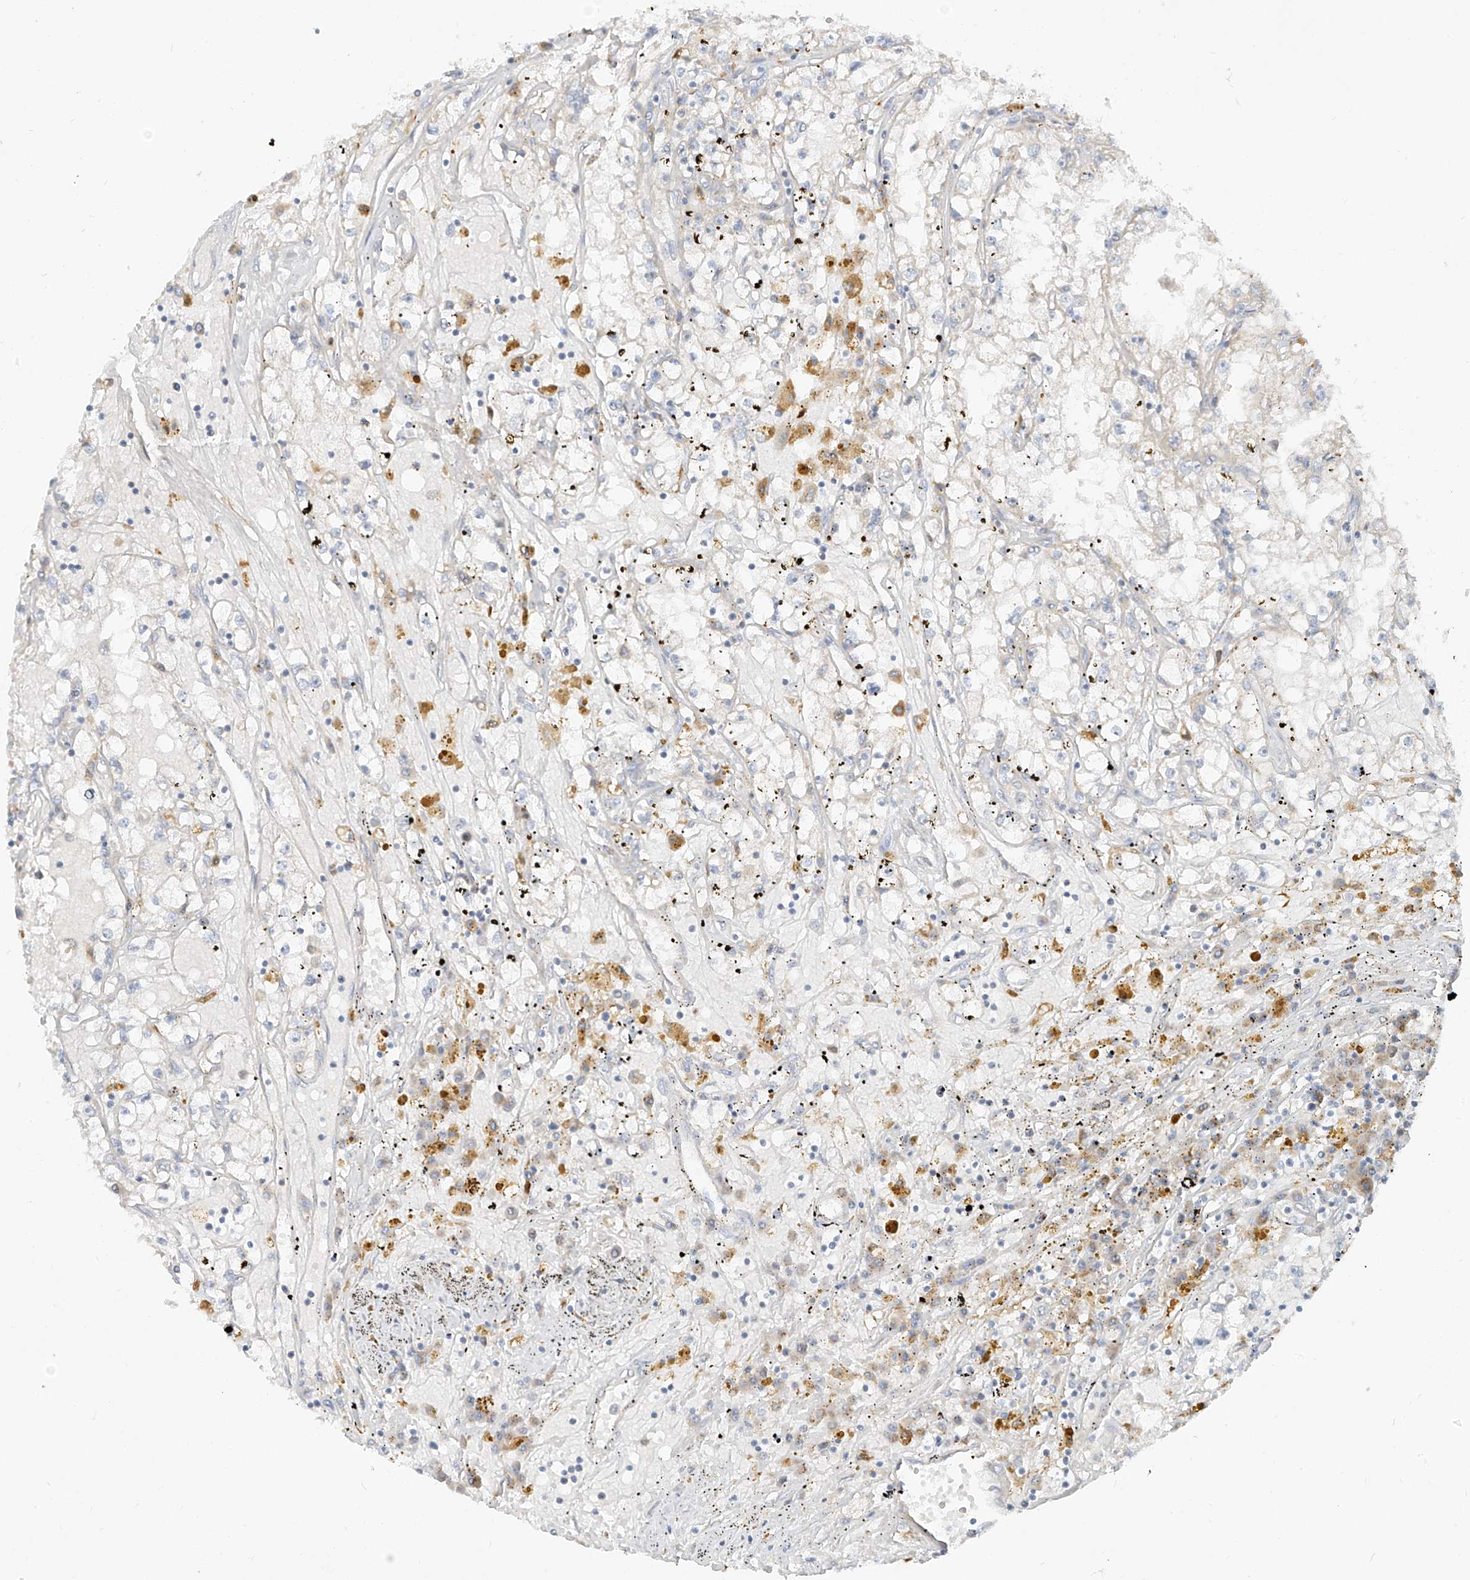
{"staining": {"intensity": "negative", "quantity": "none", "location": "none"}, "tissue": "renal cancer", "cell_type": "Tumor cells", "image_type": "cancer", "snomed": [{"axis": "morphology", "description": "Adenocarcinoma, NOS"}, {"axis": "topography", "description": "Kidney"}], "caption": "Immunohistochemistry of adenocarcinoma (renal) shows no positivity in tumor cells.", "gene": "C2orf42", "patient": {"sex": "male", "age": 56}}